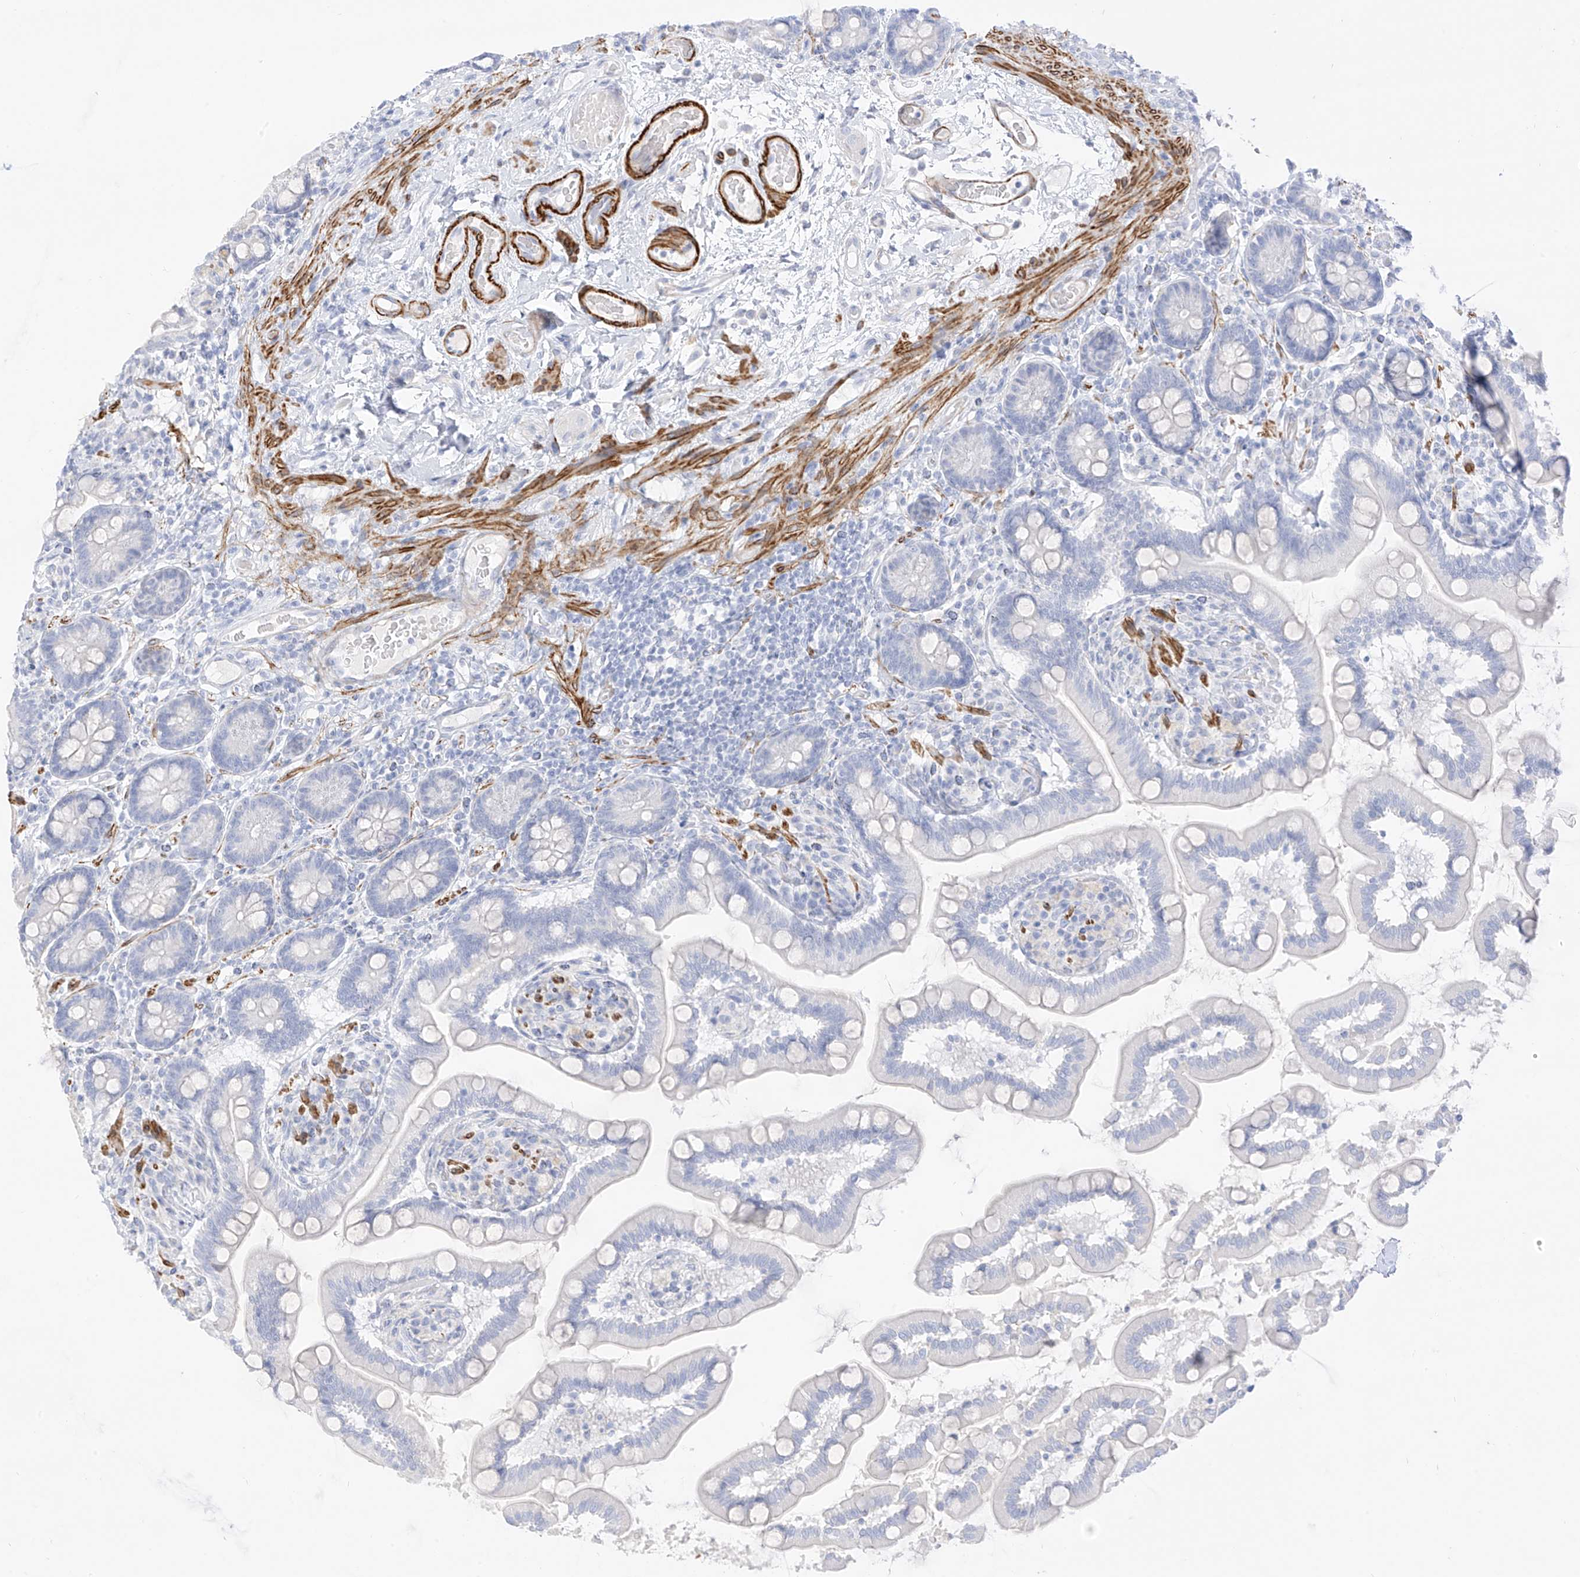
{"staining": {"intensity": "negative", "quantity": "none", "location": "none"}, "tissue": "small intestine", "cell_type": "Glandular cells", "image_type": "normal", "snomed": [{"axis": "morphology", "description": "Normal tissue, NOS"}, {"axis": "topography", "description": "Small intestine"}], "caption": "DAB (3,3'-diaminobenzidine) immunohistochemical staining of benign human small intestine reveals no significant expression in glandular cells. The staining is performed using DAB brown chromogen with nuclei counter-stained in using hematoxylin.", "gene": "ST3GAL5", "patient": {"sex": "female", "age": 64}}